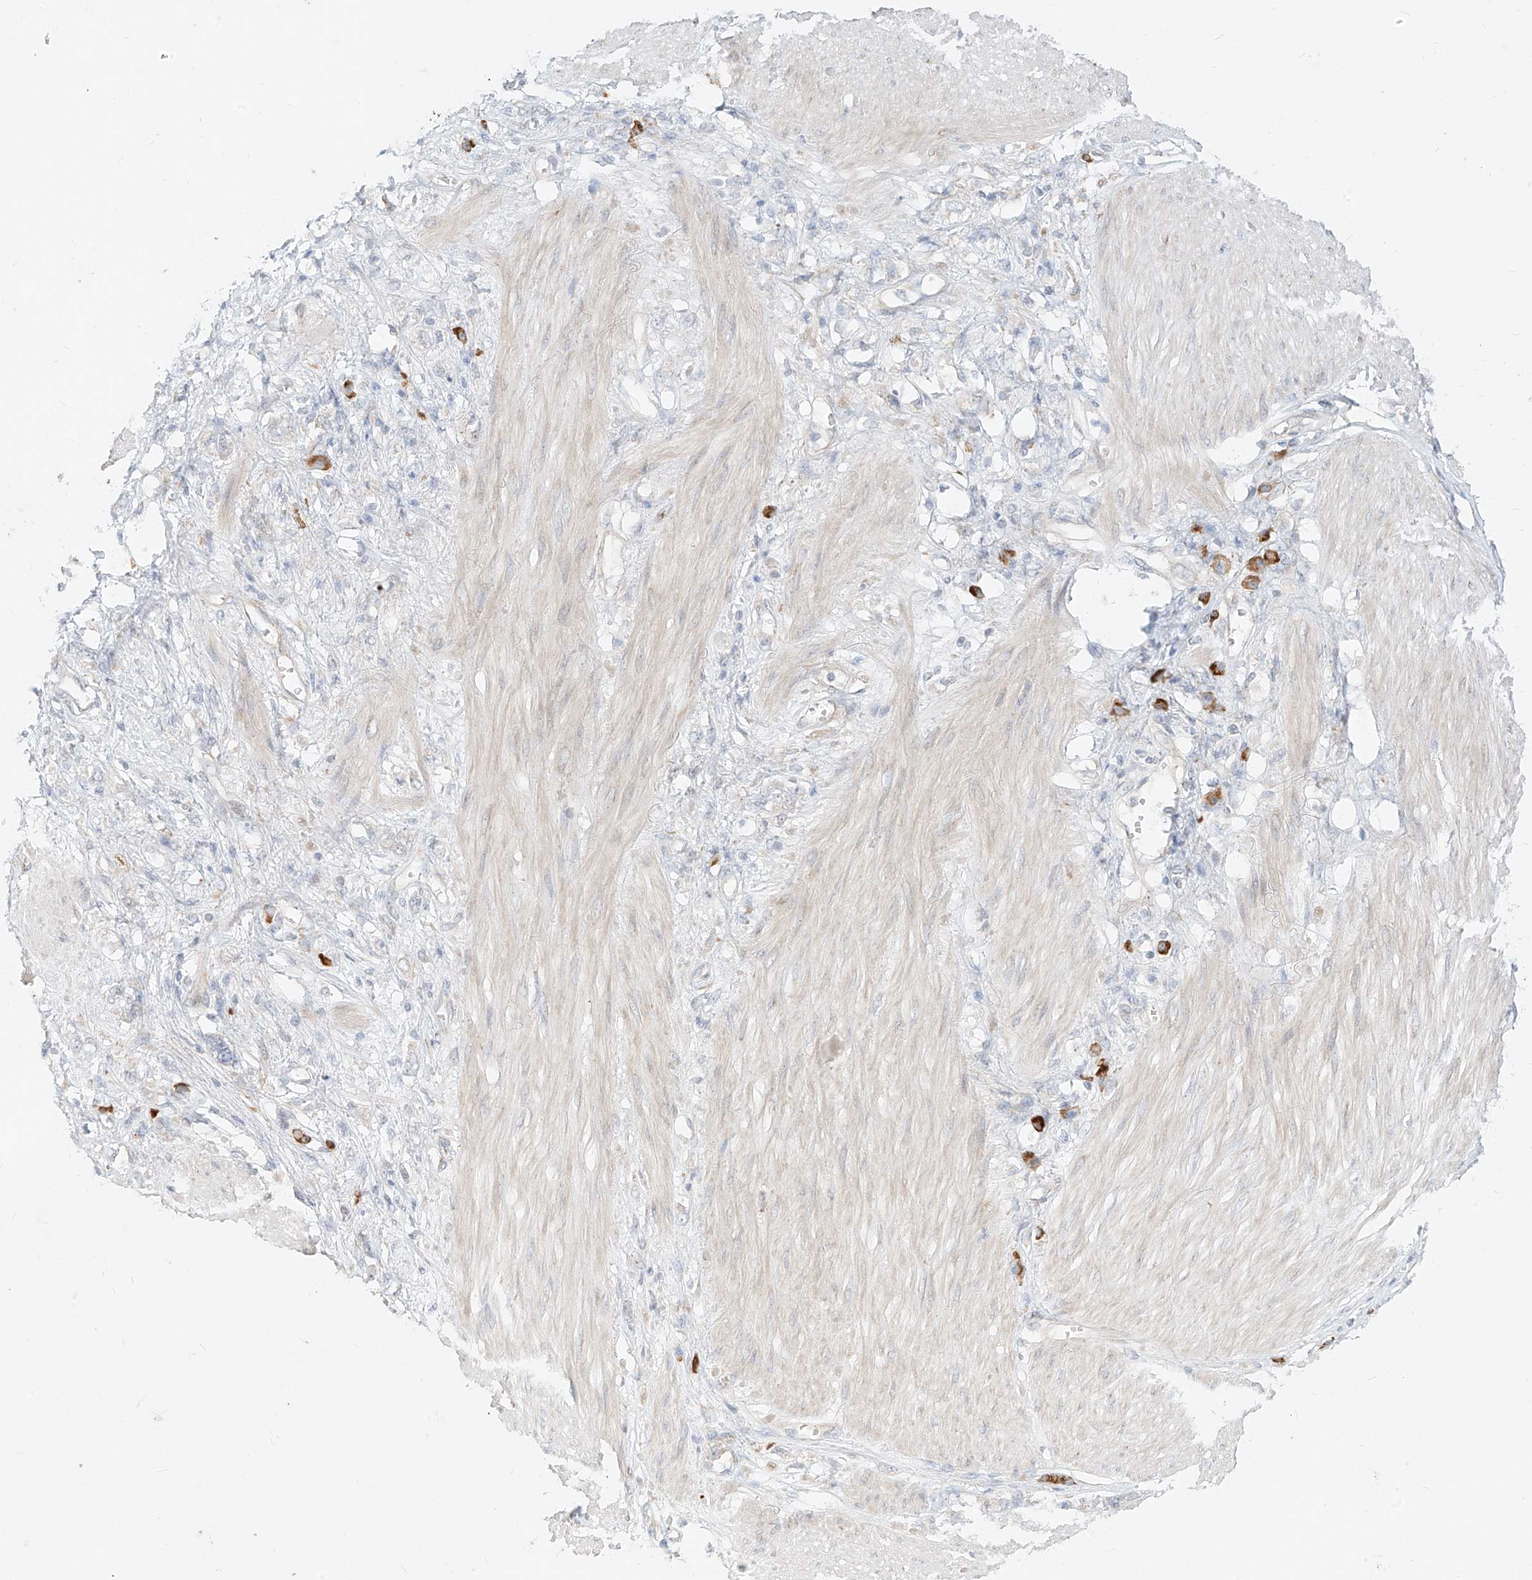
{"staining": {"intensity": "moderate", "quantity": ">75%", "location": "cytoplasmic/membranous"}, "tissue": "stomach cancer", "cell_type": "Tumor cells", "image_type": "cancer", "snomed": [{"axis": "morphology", "description": "Adenocarcinoma, NOS"}, {"axis": "topography", "description": "Stomach"}], "caption": "Brown immunohistochemical staining in stomach adenocarcinoma reveals moderate cytoplasmic/membranous positivity in approximately >75% of tumor cells. The protein is stained brown, and the nuclei are stained in blue (DAB IHC with brightfield microscopy, high magnification).", "gene": "STT3A", "patient": {"sex": "female", "age": 76}}